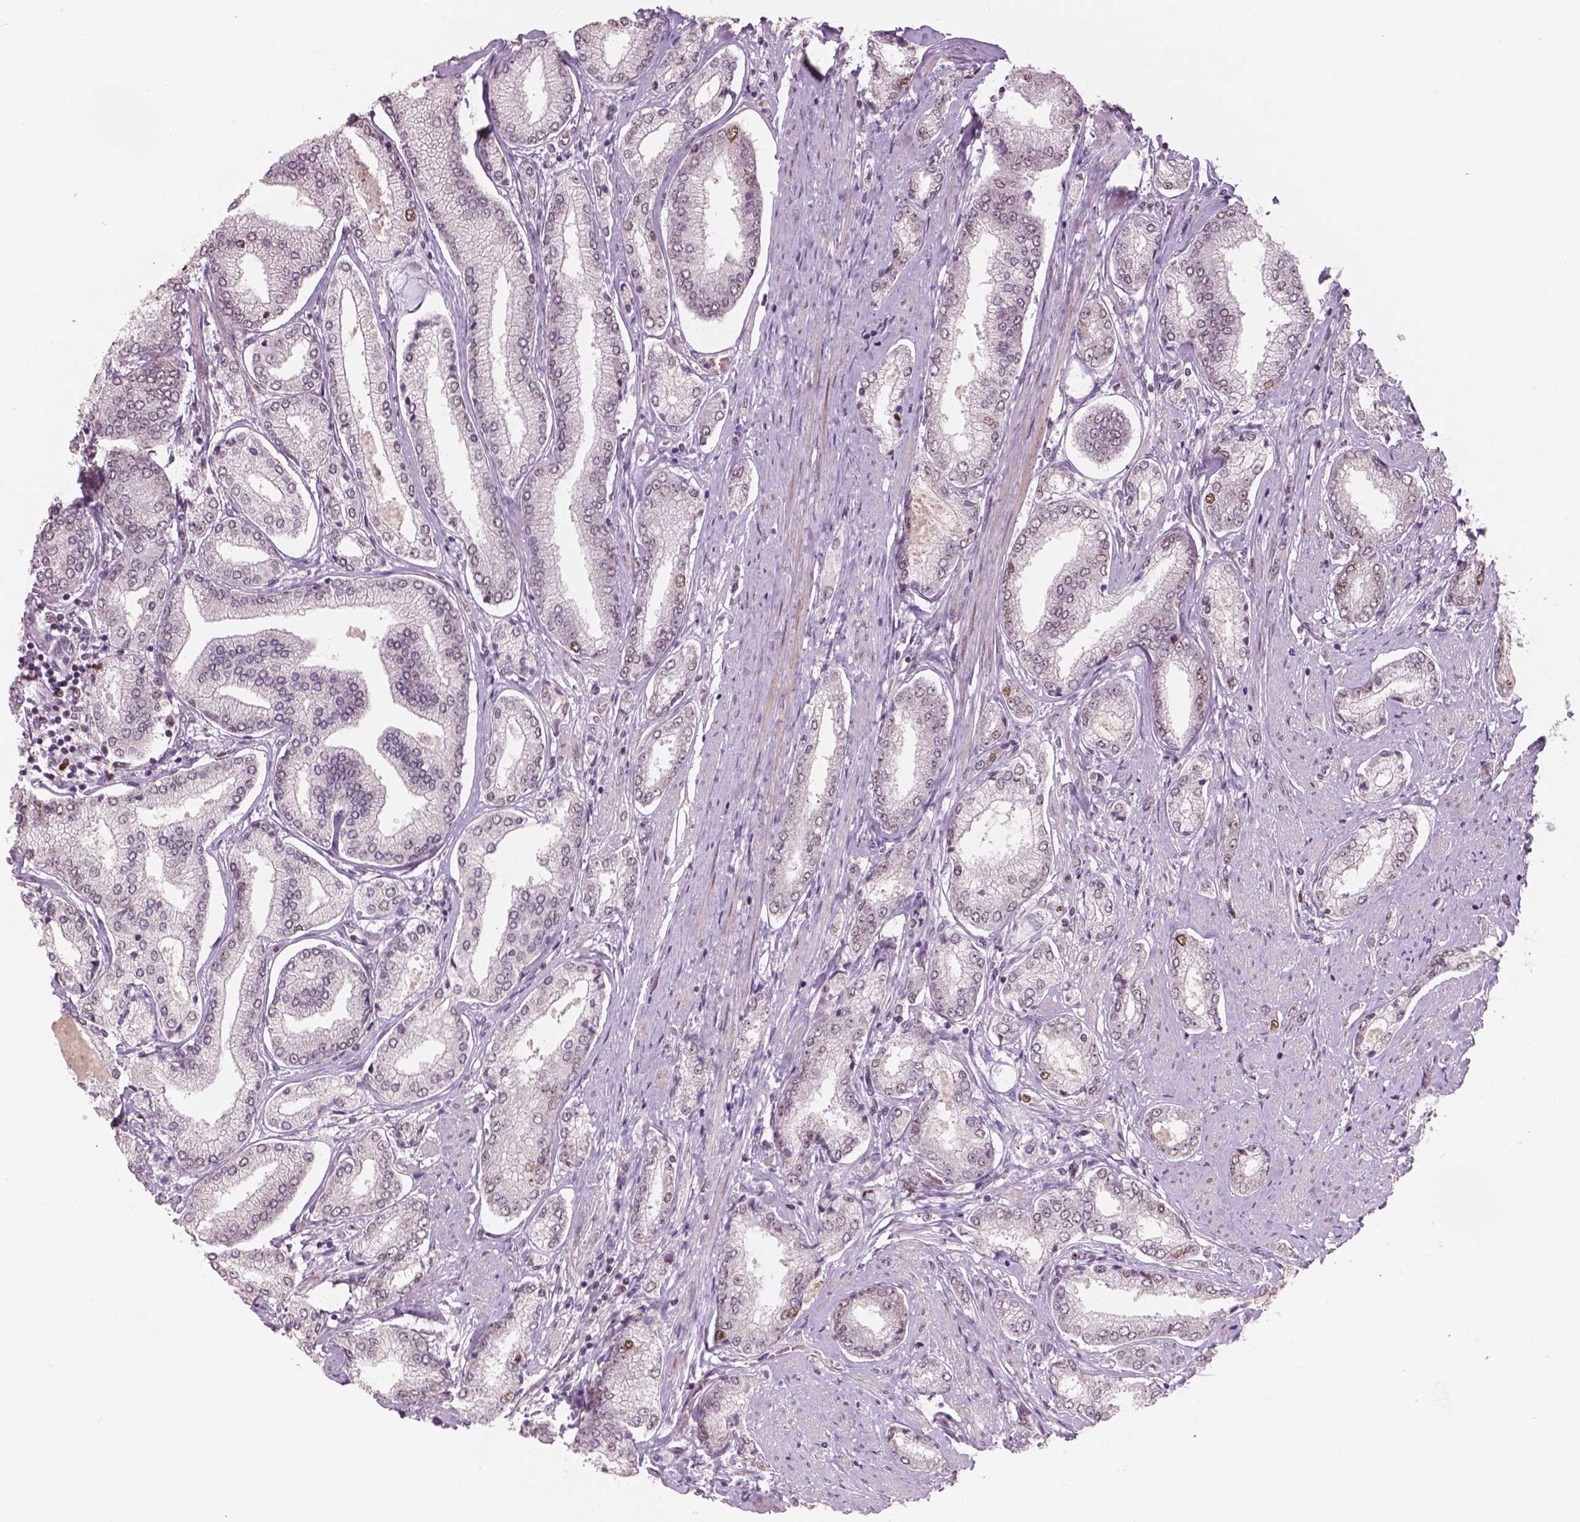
{"staining": {"intensity": "negative", "quantity": "none", "location": "none"}, "tissue": "prostate cancer", "cell_type": "Tumor cells", "image_type": "cancer", "snomed": [{"axis": "morphology", "description": "Adenocarcinoma, NOS"}, {"axis": "topography", "description": "Prostate"}], "caption": "Human prostate cancer (adenocarcinoma) stained for a protein using IHC reveals no staining in tumor cells.", "gene": "NSD2", "patient": {"sex": "male", "age": 63}}